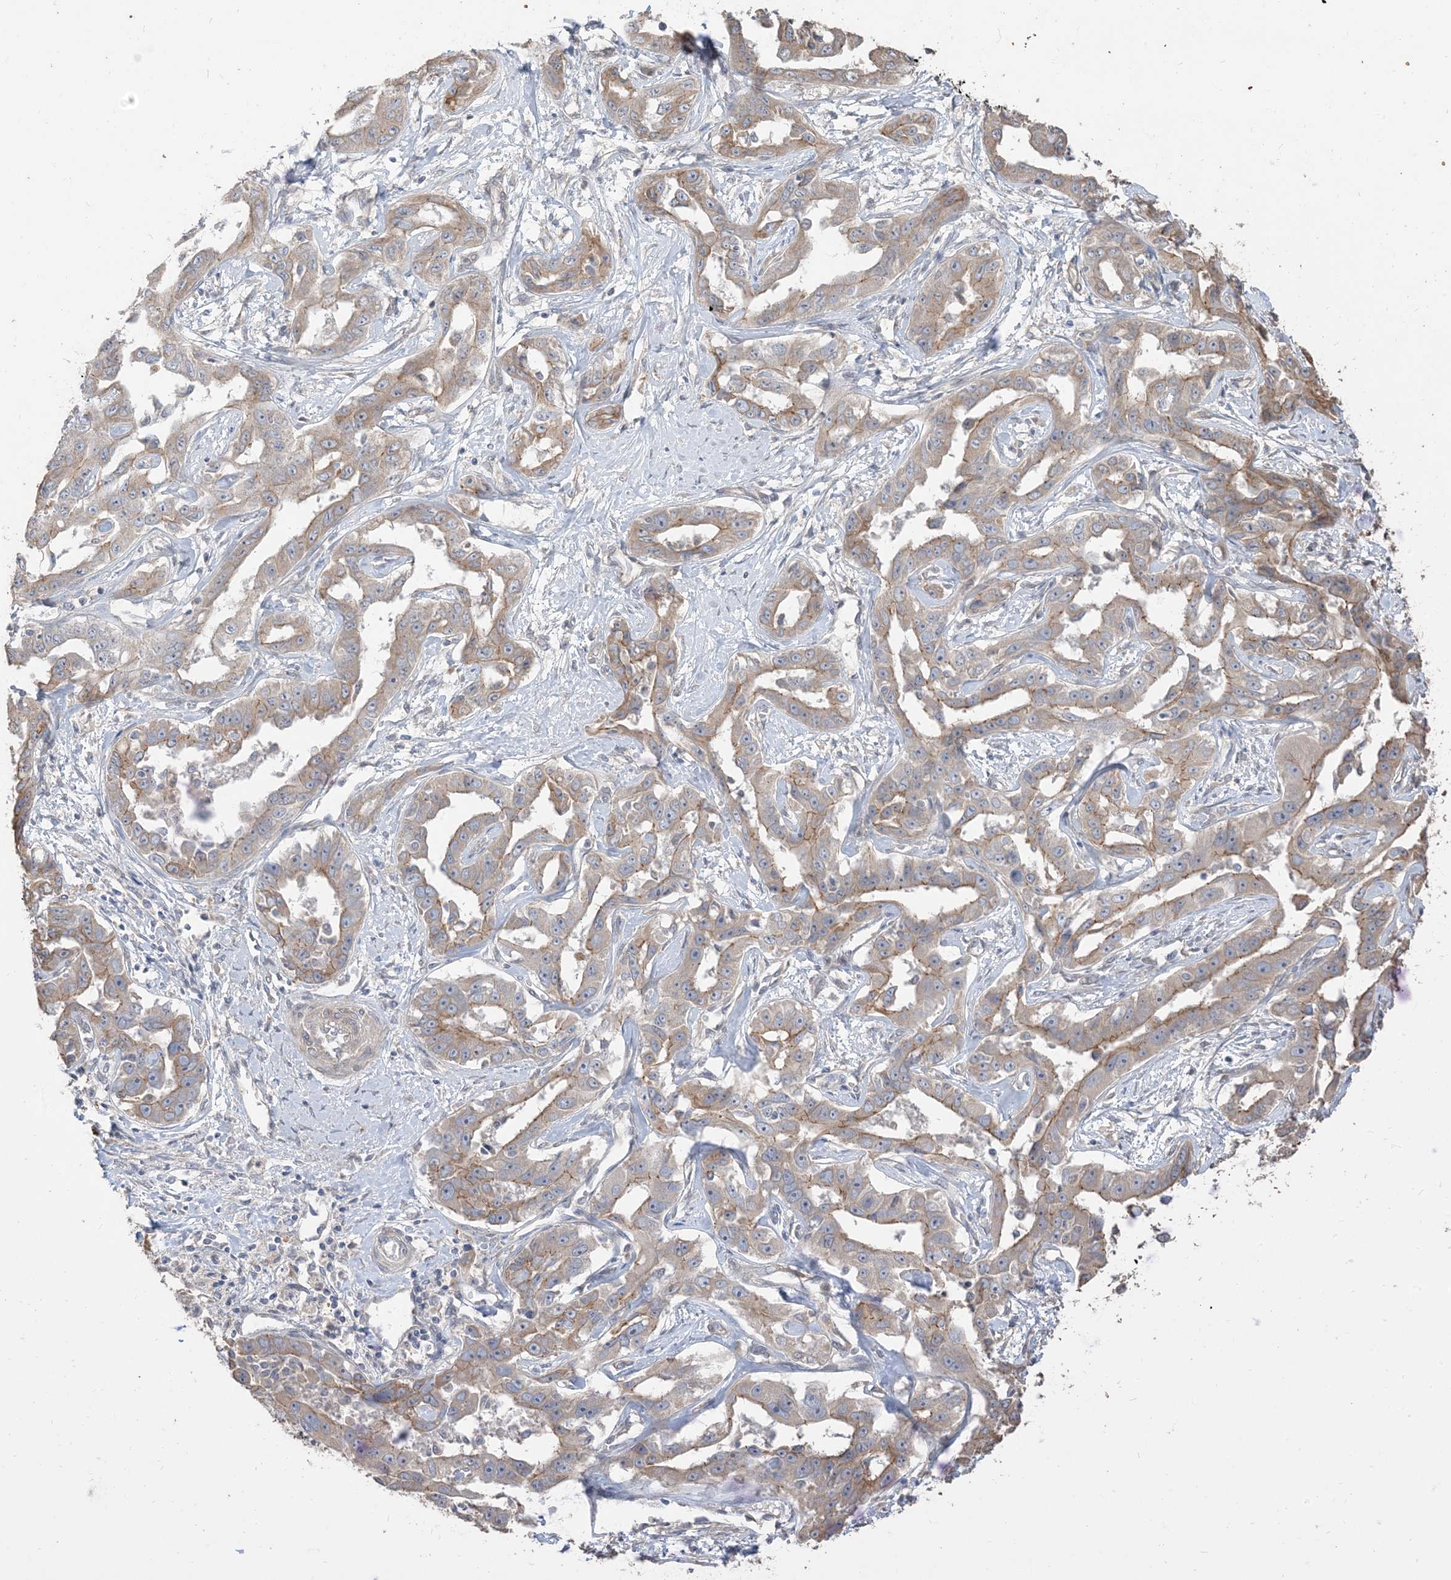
{"staining": {"intensity": "weak", "quantity": "25%-75%", "location": "cytoplasmic/membranous"}, "tissue": "liver cancer", "cell_type": "Tumor cells", "image_type": "cancer", "snomed": [{"axis": "morphology", "description": "Cholangiocarcinoma"}, {"axis": "topography", "description": "Liver"}], "caption": "A high-resolution micrograph shows immunohistochemistry (IHC) staining of liver cancer (cholangiocarcinoma), which demonstrates weak cytoplasmic/membranous positivity in about 25%-75% of tumor cells.", "gene": "RNF175", "patient": {"sex": "male", "age": 59}}